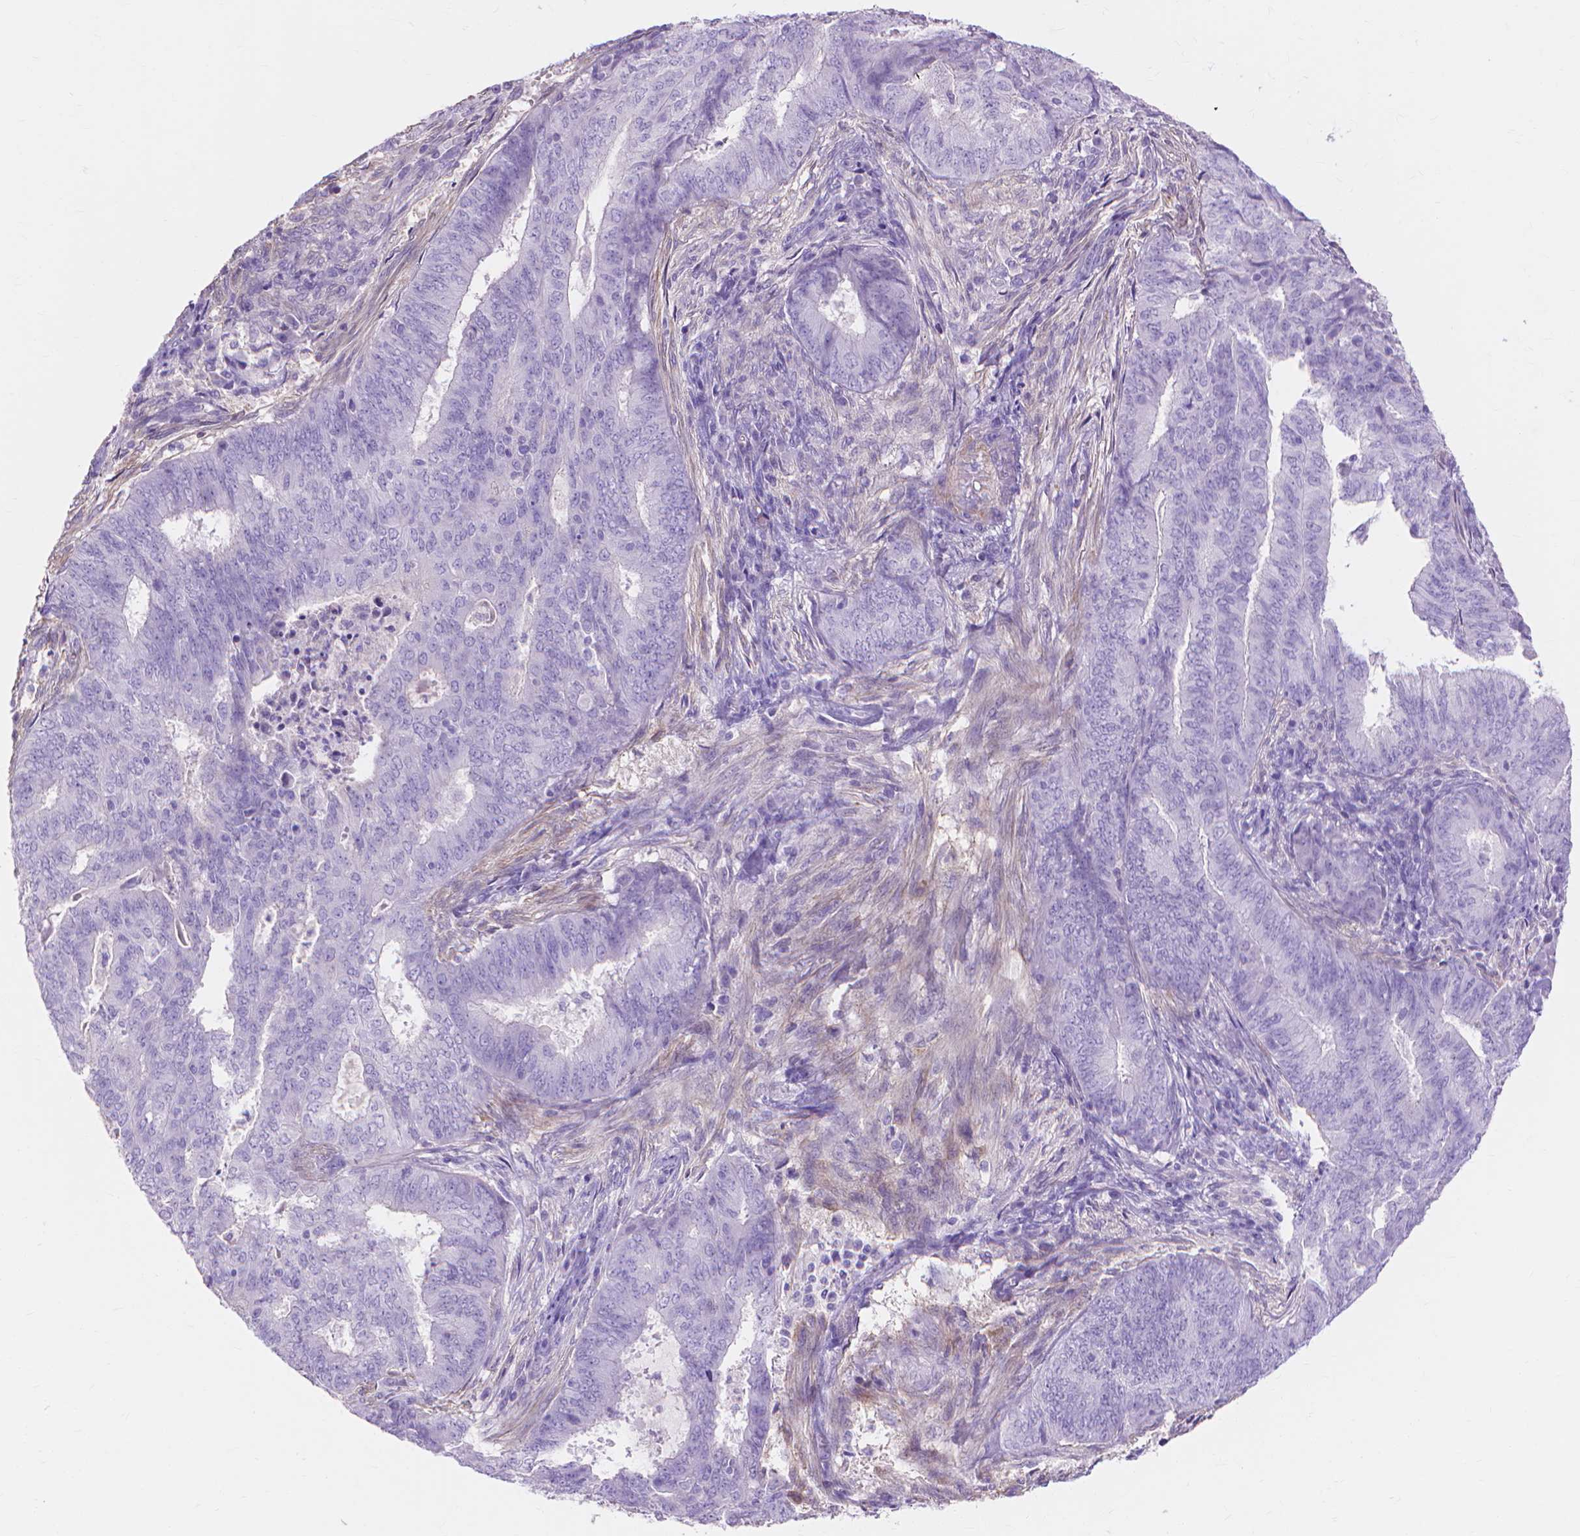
{"staining": {"intensity": "negative", "quantity": "none", "location": "none"}, "tissue": "endometrial cancer", "cell_type": "Tumor cells", "image_type": "cancer", "snomed": [{"axis": "morphology", "description": "Adenocarcinoma, NOS"}, {"axis": "topography", "description": "Endometrium"}], "caption": "A histopathology image of endometrial cancer stained for a protein demonstrates no brown staining in tumor cells.", "gene": "MBLAC1", "patient": {"sex": "female", "age": 62}}